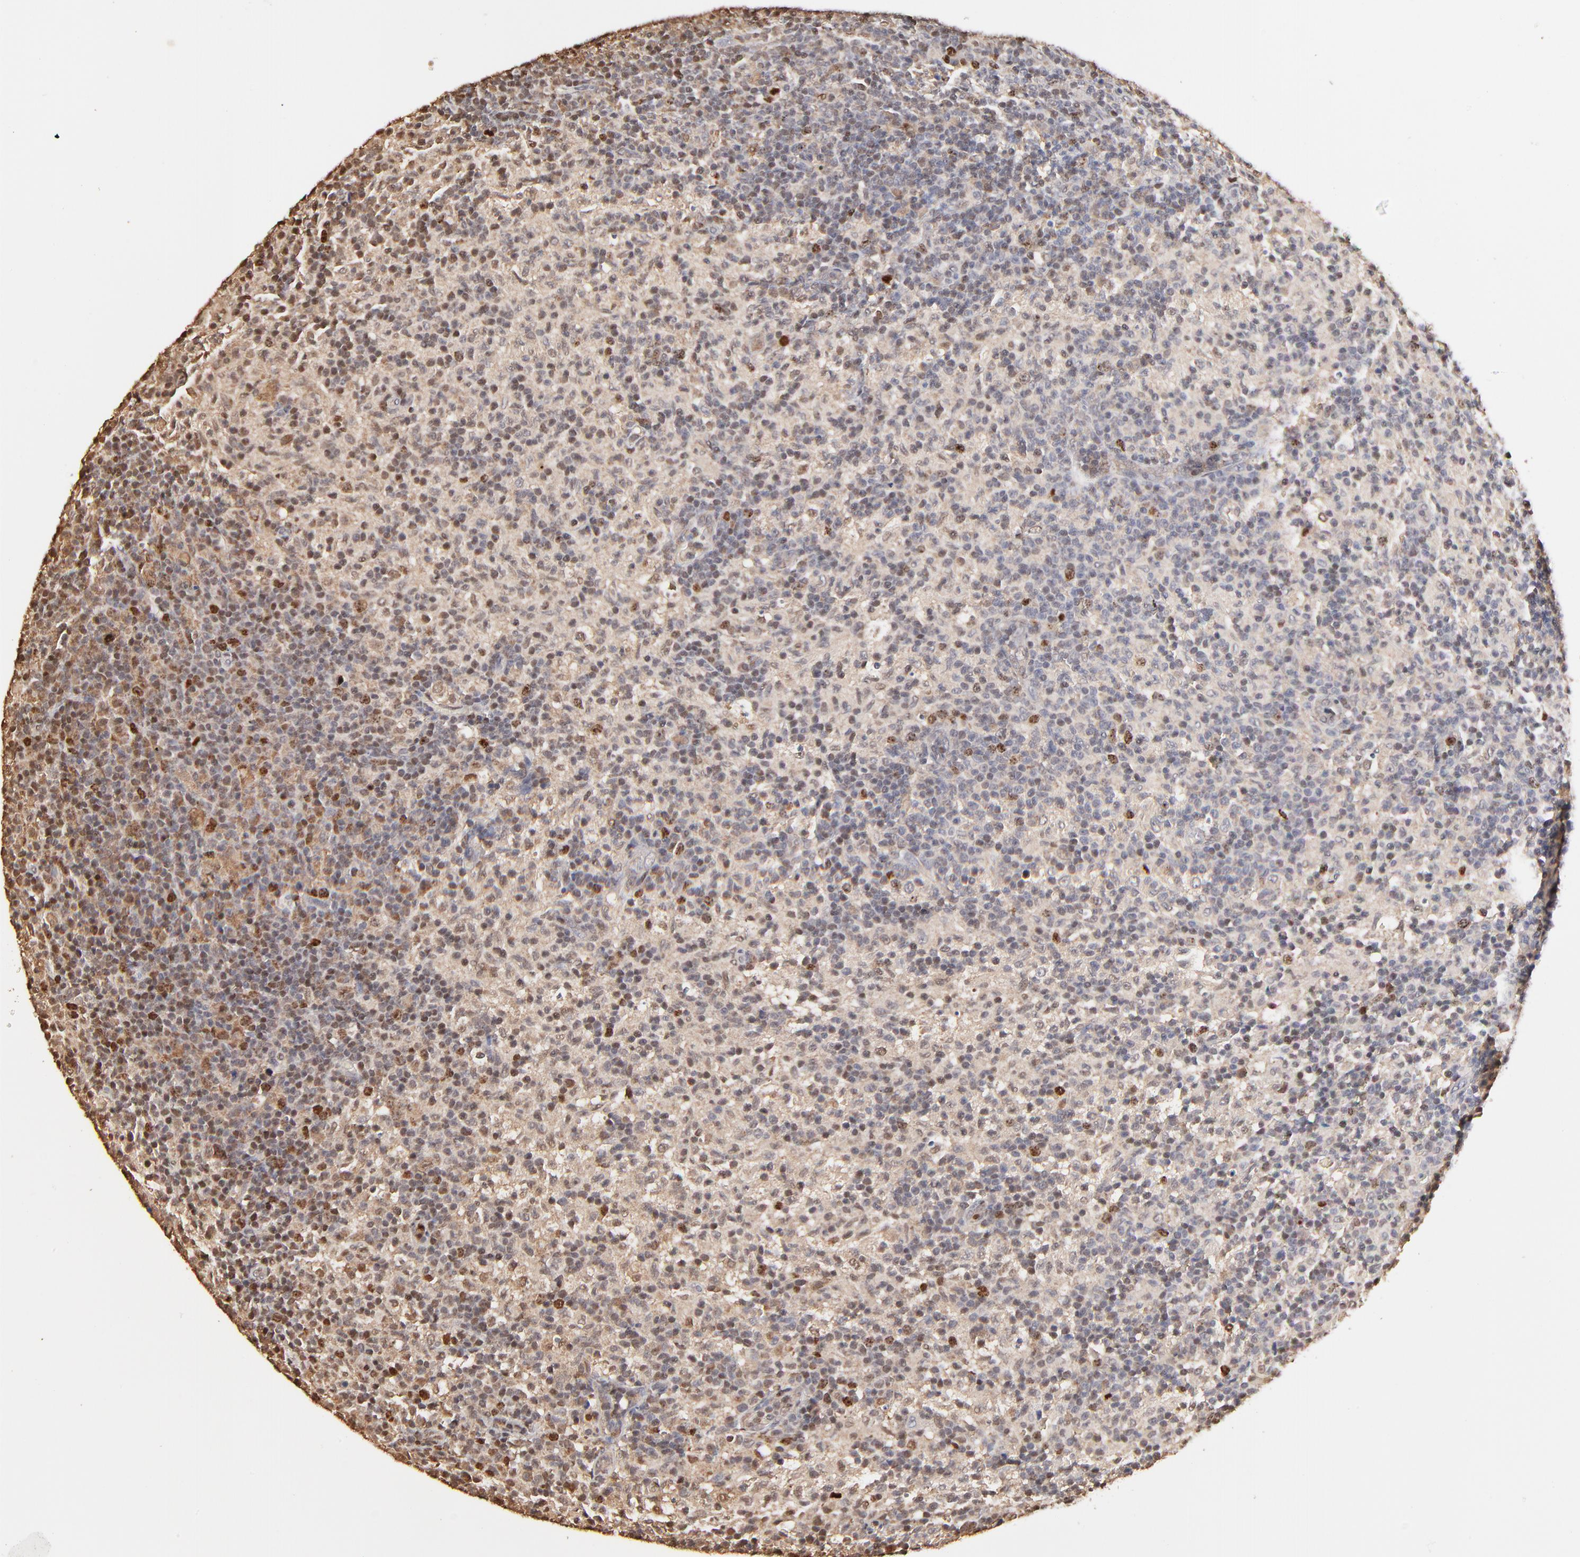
{"staining": {"intensity": "moderate", "quantity": "25%-75%", "location": "nuclear"}, "tissue": "lymph node", "cell_type": "Germinal center cells", "image_type": "normal", "snomed": [{"axis": "morphology", "description": "Normal tissue, NOS"}, {"axis": "morphology", "description": "Inflammation, NOS"}, {"axis": "topography", "description": "Lymph node"}], "caption": "This is an image of immunohistochemistry (IHC) staining of benign lymph node, which shows moderate staining in the nuclear of germinal center cells.", "gene": "BIRC5", "patient": {"sex": "male", "age": 55}}